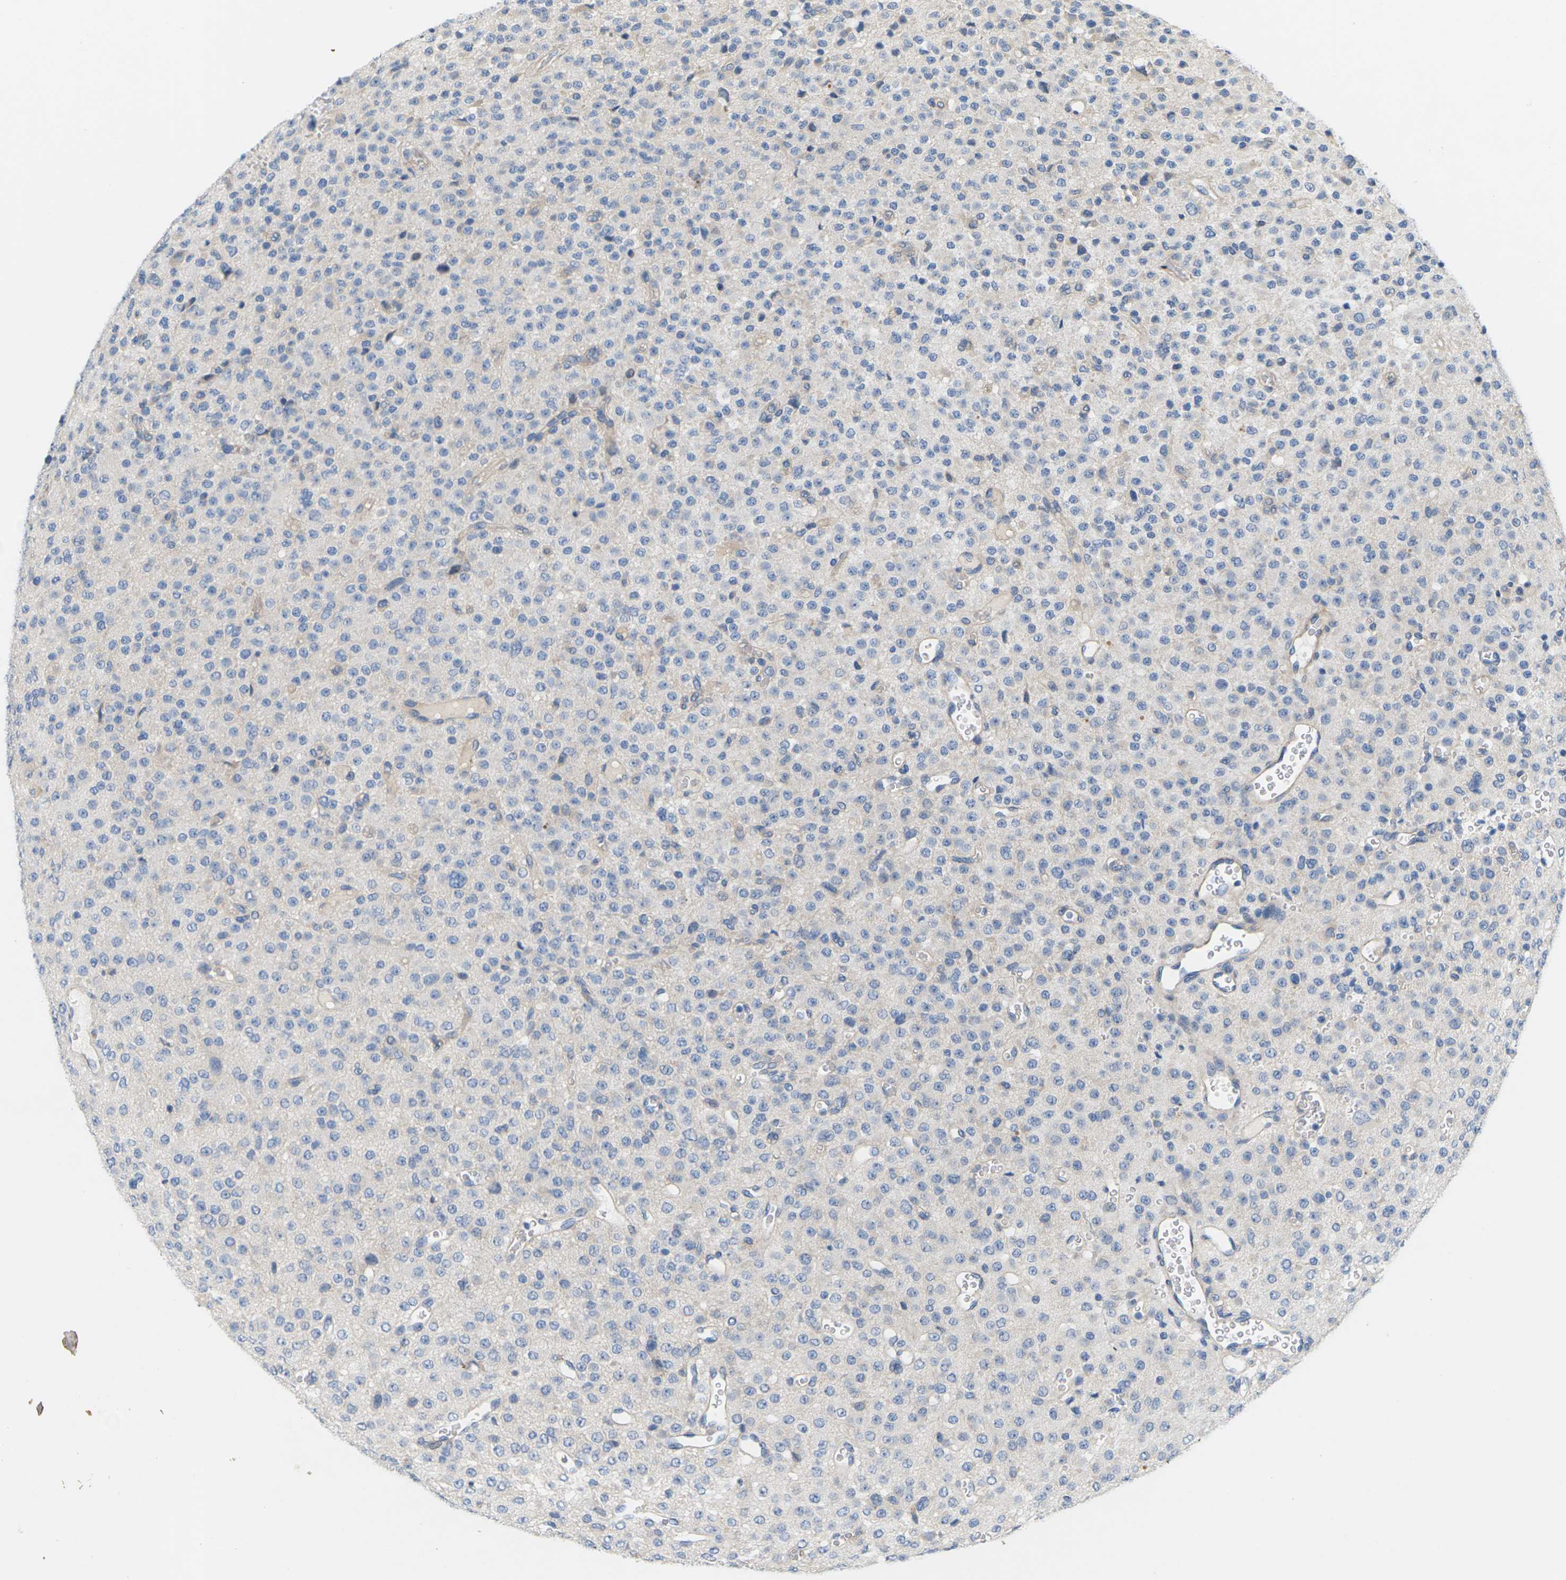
{"staining": {"intensity": "negative", "quantity": "none", "location": "none"}, "tissue": "glioma", "cell_type": "Tumor cells", "image_type": "cancer", "snomed": [{"axis": "morphology", "description": "Glioma, malignant, Low grade"}, {"axis": "topography", "description": "Brain"}], "caption": "Protein analysis of malignant glioma (low-grade) exhibits no significant staining in tumor cells.", "gene": "ITGA5", "patient": {"sex": "male", "age": 38}}